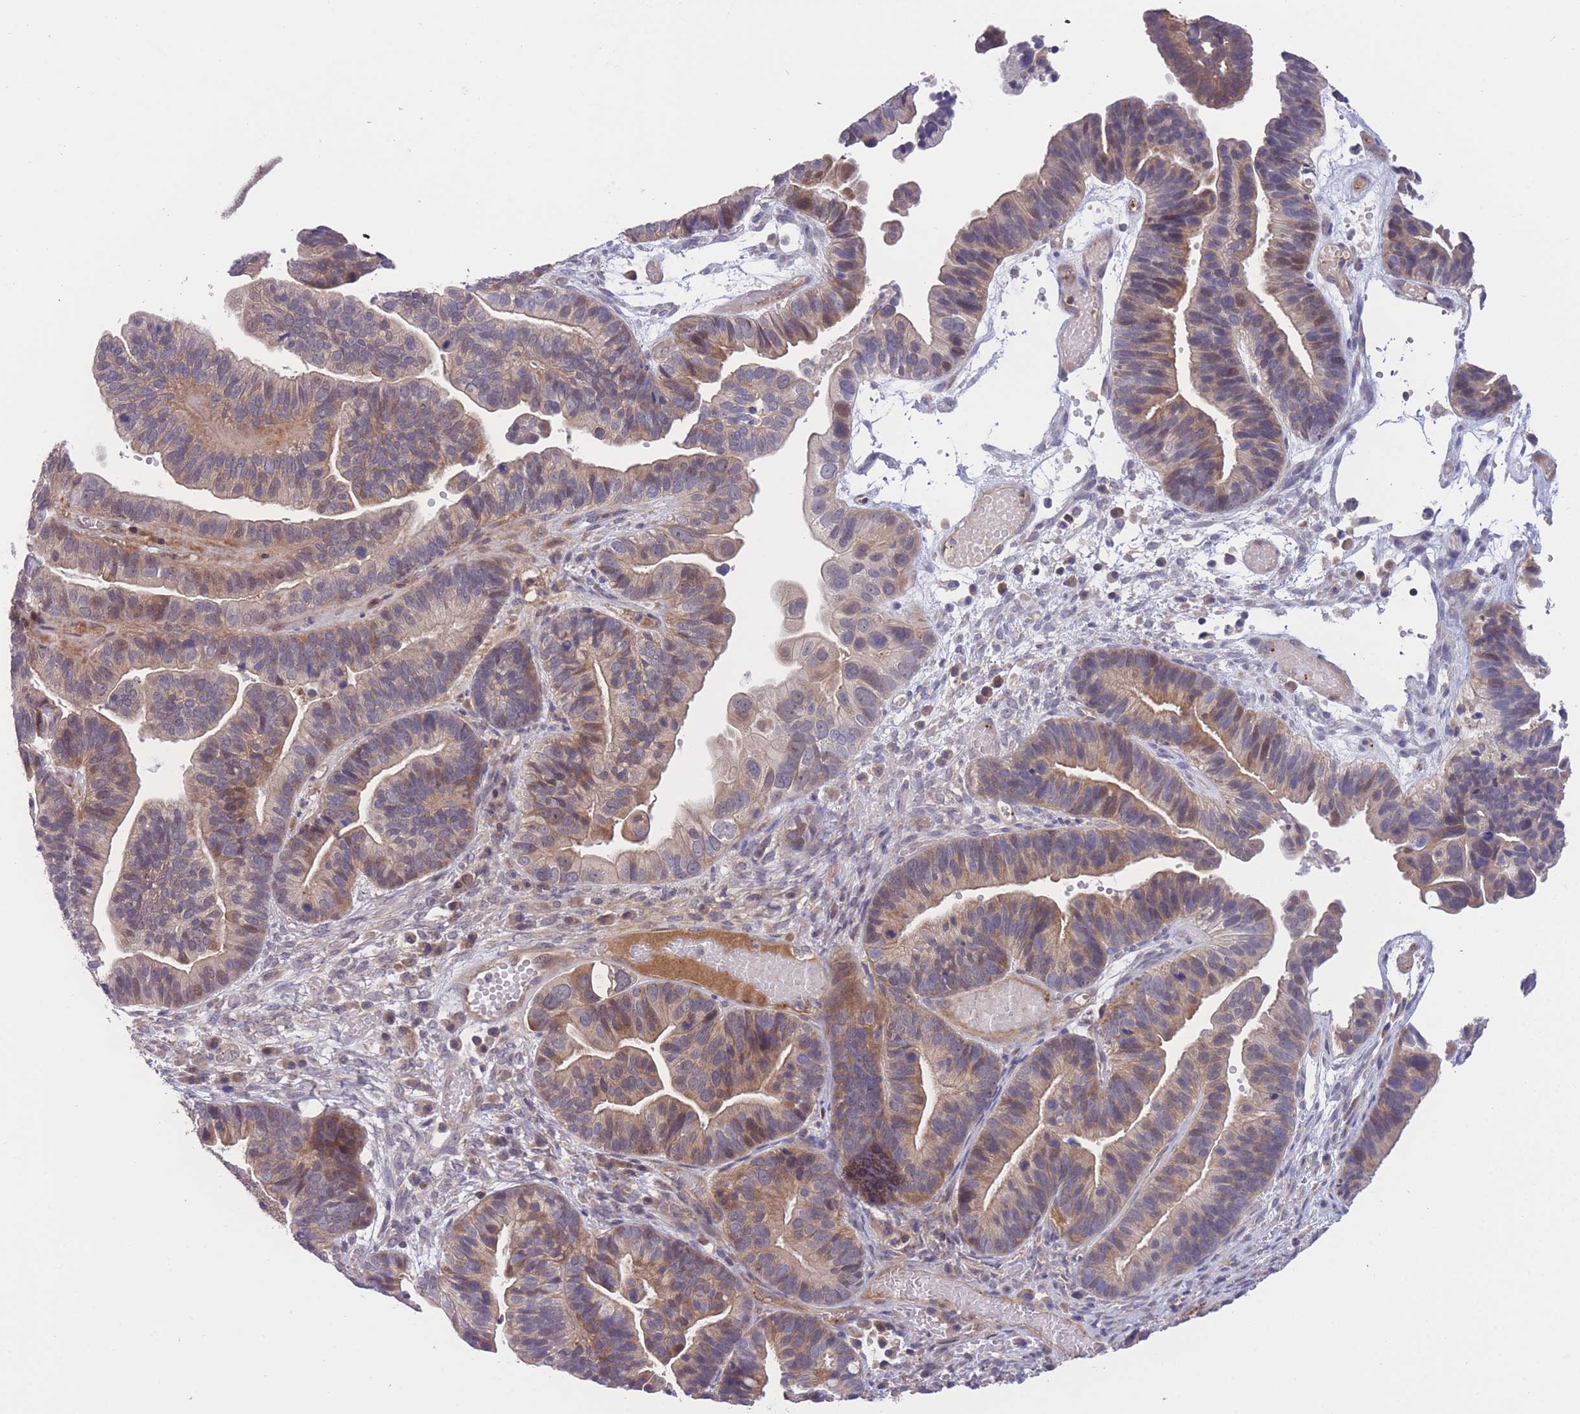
{"staining": {"intensity": "weak", "quantity": ">75%", "location": "cytoplasmic/membranous,nuclear"}, "tissue": "ovarian cancer", "cell_type": "Tumor cells", "image_type": "cancer", "snomed": [{"axis": "morphology", "description": "Cystadenocarcinoma, serous, NOS"}, {"axis": "topography", "description": "Ovary"}], "caption": "Protein analysis of ovarian cancer (serous cystadenocarcinoma) tissue demonstrates weak cytoplasmic/membranous and nuclear positivity in approximately >75% of tumor cells.", "gene": "UBE2N", "patient": {"sex": "female", "age": 56}}